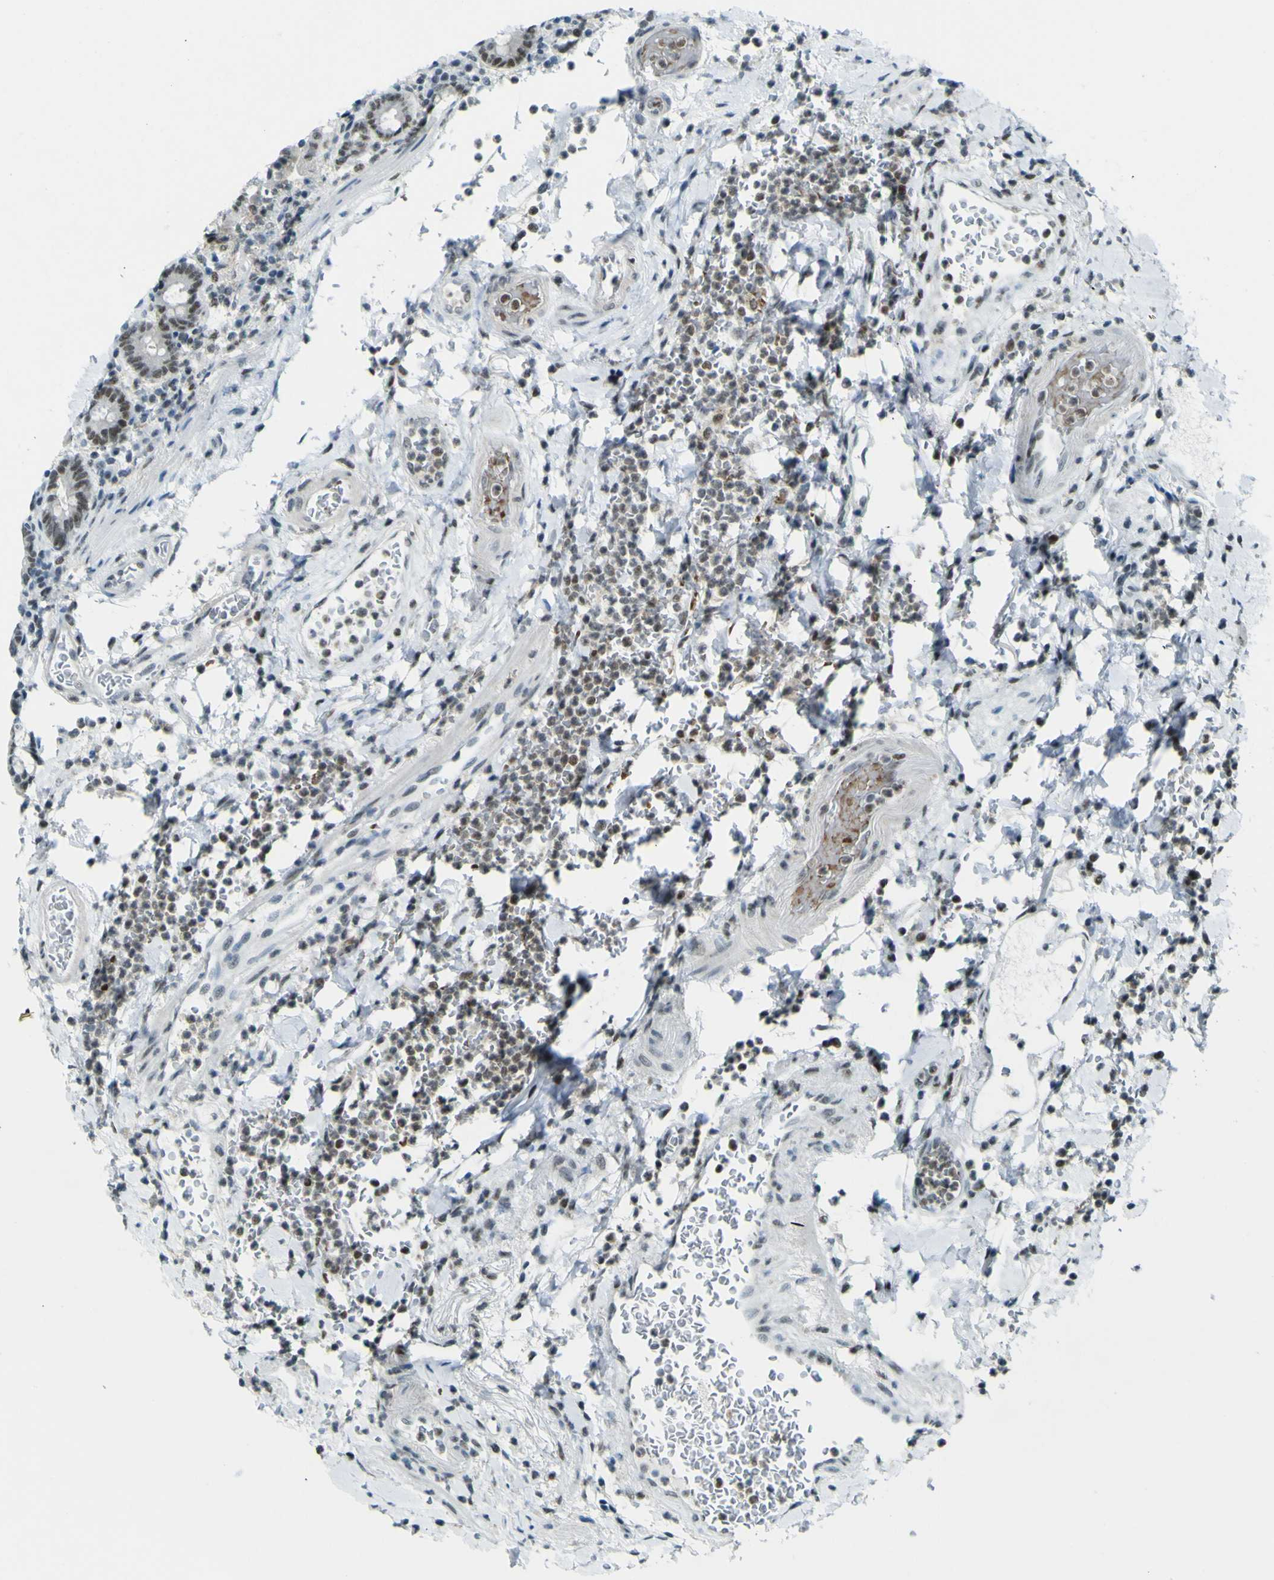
{"staining": {"intensity": "weak", "quantity": ">75%", "location": "nuclear"}, "tissue": "stomach", "cell_type": "Glandular cells", "image_type": "normal", "snomed": [{"axis": "morphology", "description": "Normal tissue, NOS"}, {"axis": "topography", "description": "Stomach, upper"}], "caption": "Immunohistochemical staining of normal stomach demonstrates weak nuclear protein positivity in approximately >75% of glandular cells.", "gene": "CEBPG", "patient": {"sex": "male", "age": 68}}